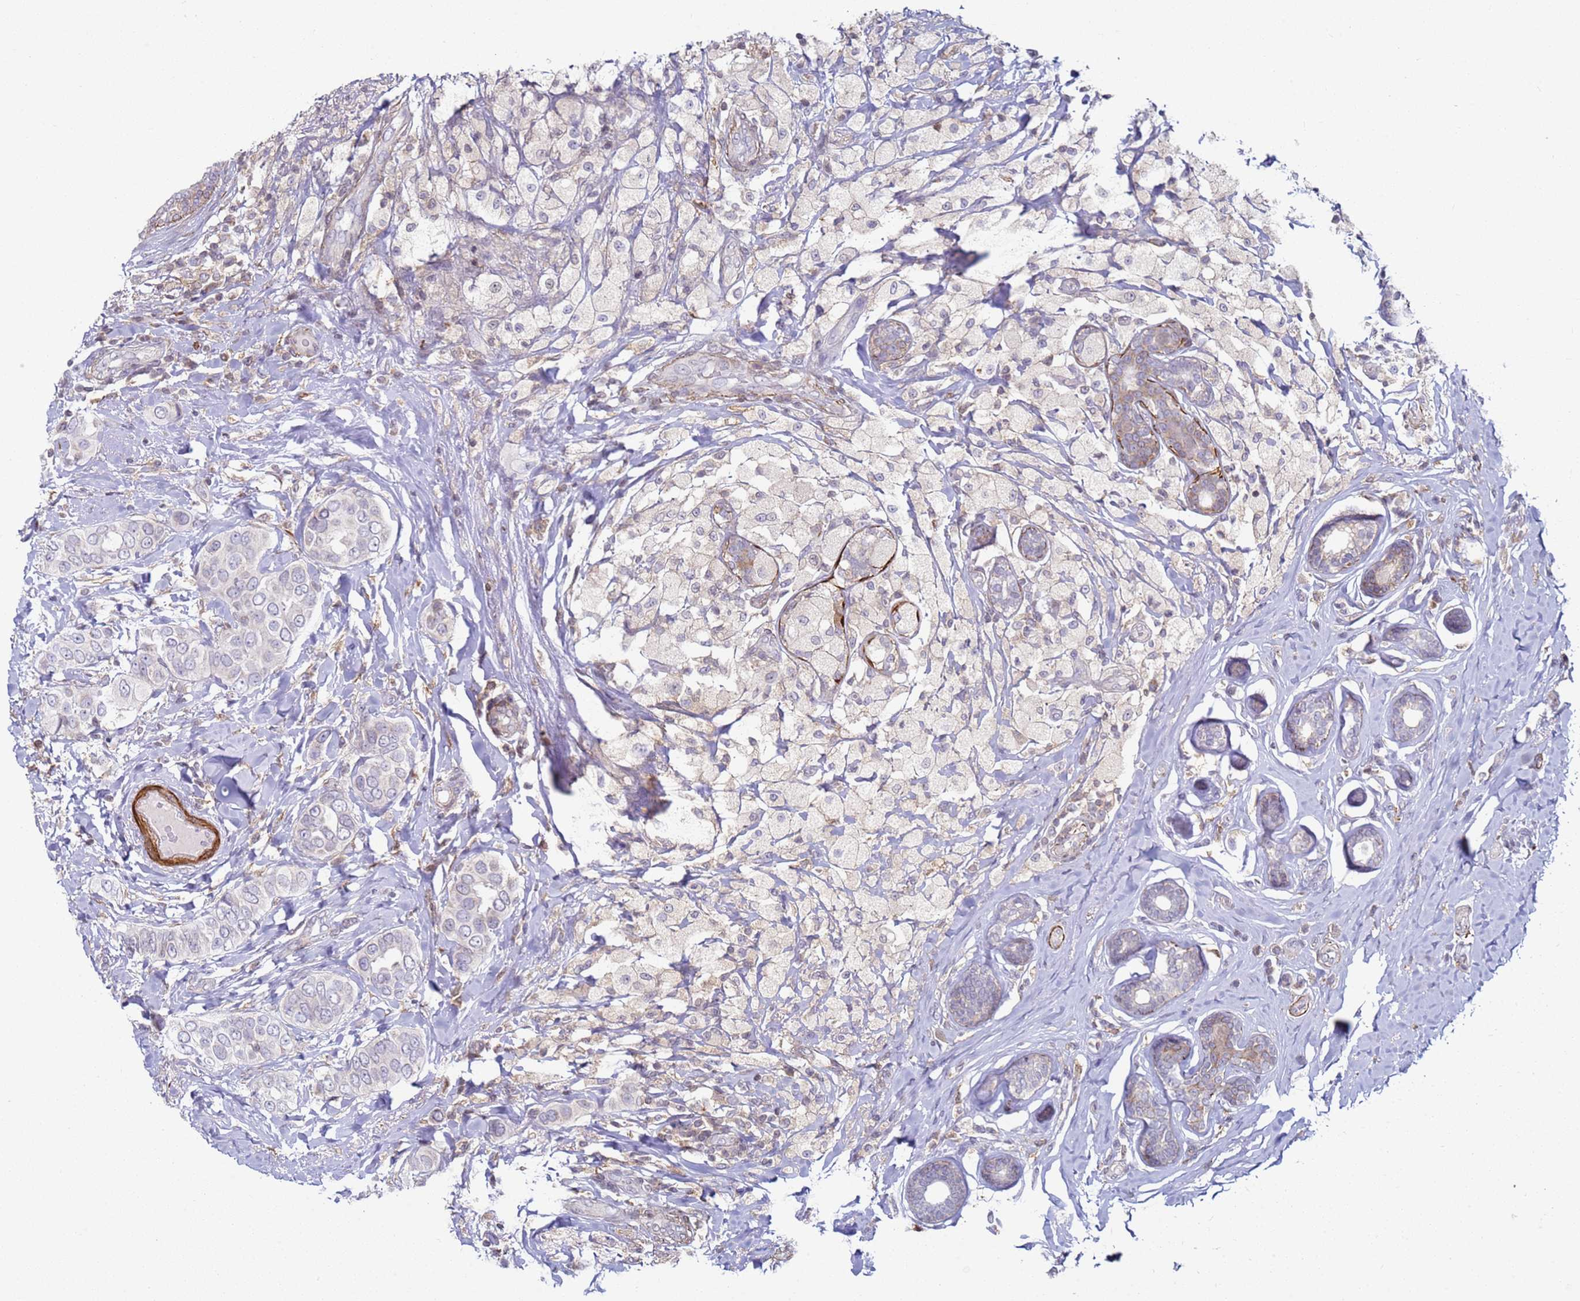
{"staining": {"intensity": "negative", "quantity": "none", "location": "none"}, "tissue": "breast cancer", "cell_type": "Tumor cells", "image_type": "cancer", "snomed": [{"axis": "morphology", "description": "Lobular carcinoma"}, {"axis": "topography", "description": "Breast"}], "caption": "Breast lobular carcinoma stained for a protein using IHC shows no positivity tumor cells.", "gene": "SNAPC4", "patient": {"sex": "female", "age": 51}}